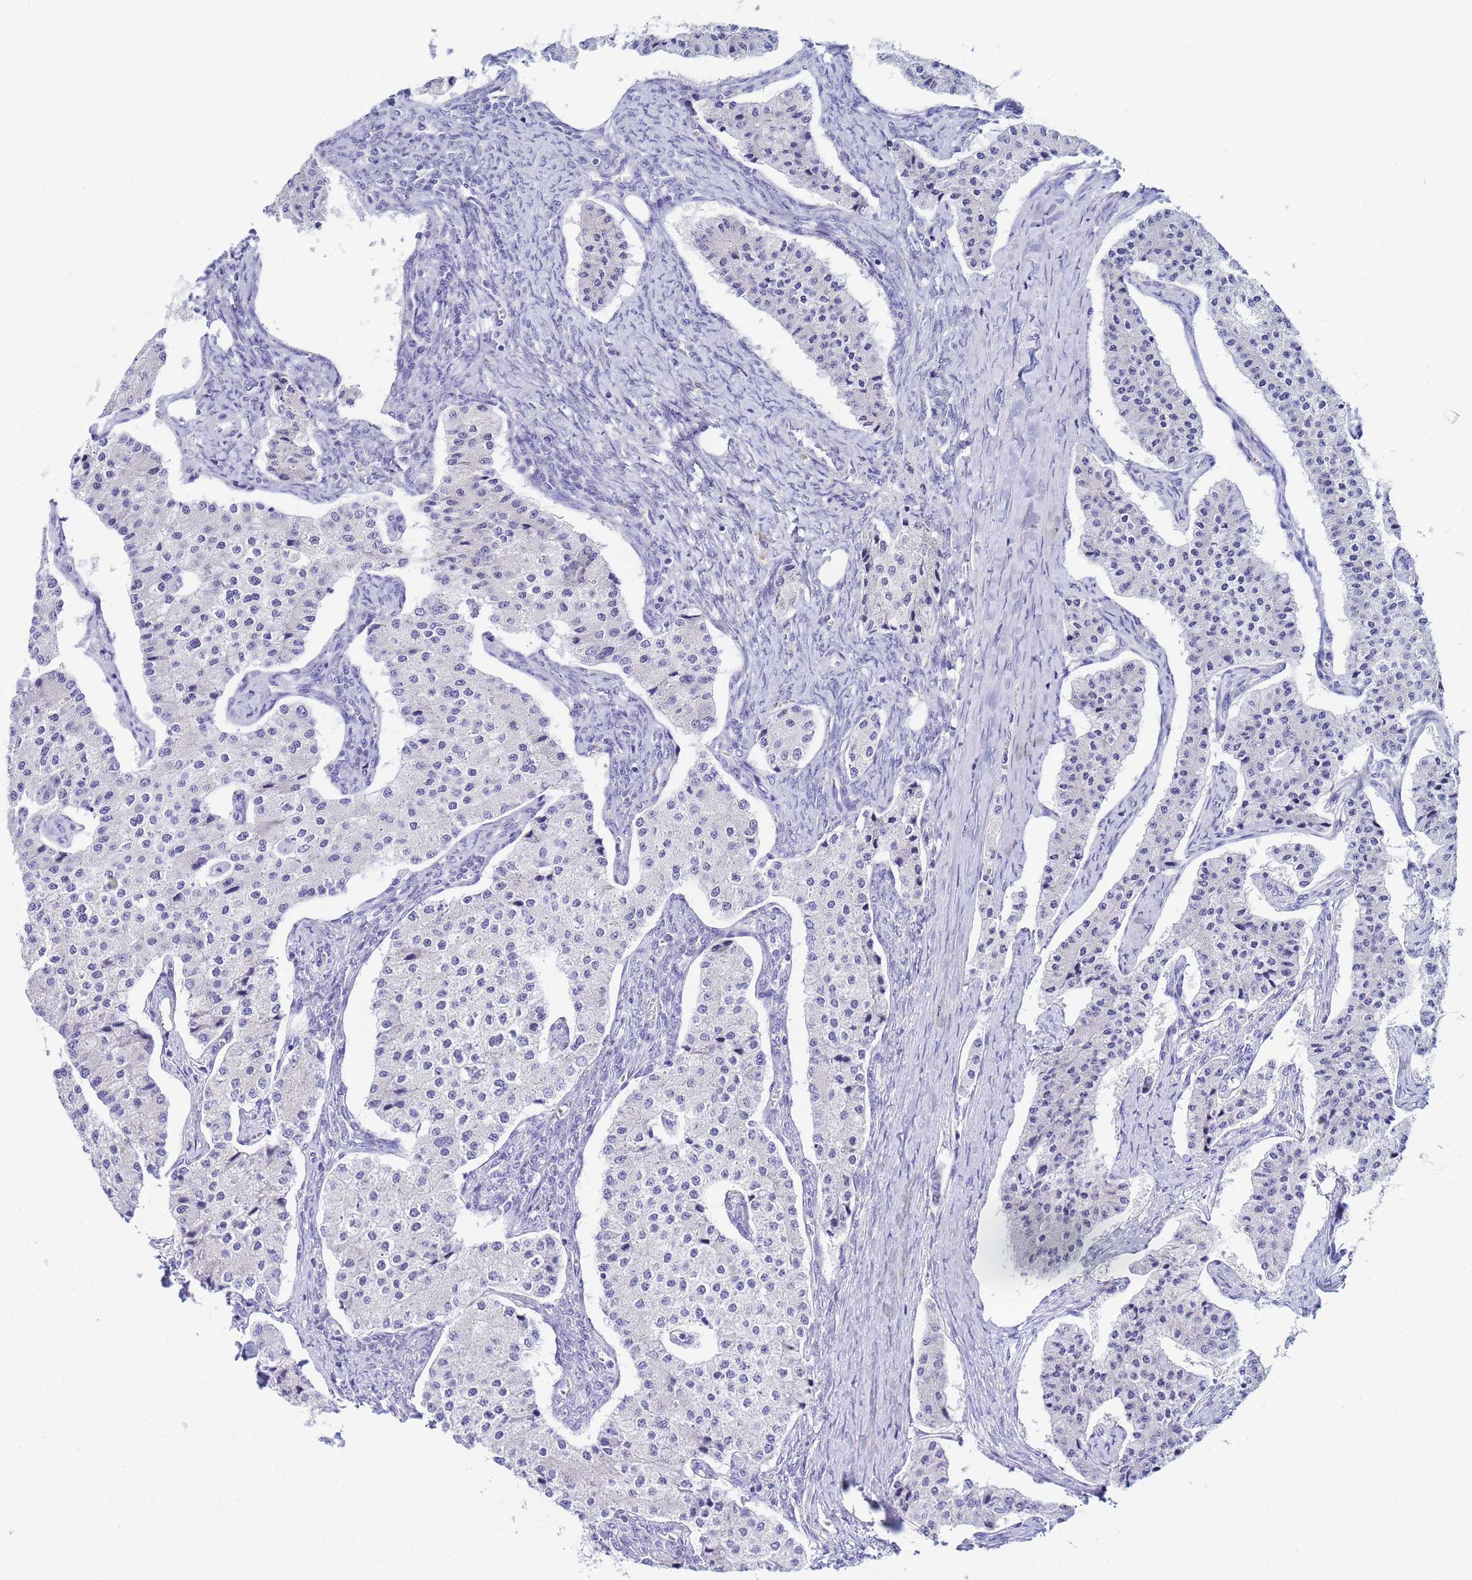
{"staining": {"intensity": "negative", "quantity": "none", "location": "none"}, "tissue": "carcinoid", "cell_type": "Tumor cells", "image_type": "cancer", "snomed": [{"axis": "morphology", "description": "Carcinoid, malignant, NOS"}, {"axis": "topography", "description": "Colon"}], "caption": "High power microscopy photomicrograph of an IHC histopathology image of carcinoid, revealing no significant expression in tumor cells.", "gene": "AQP12A", "patient": {"sex": "female", "age": 52}}